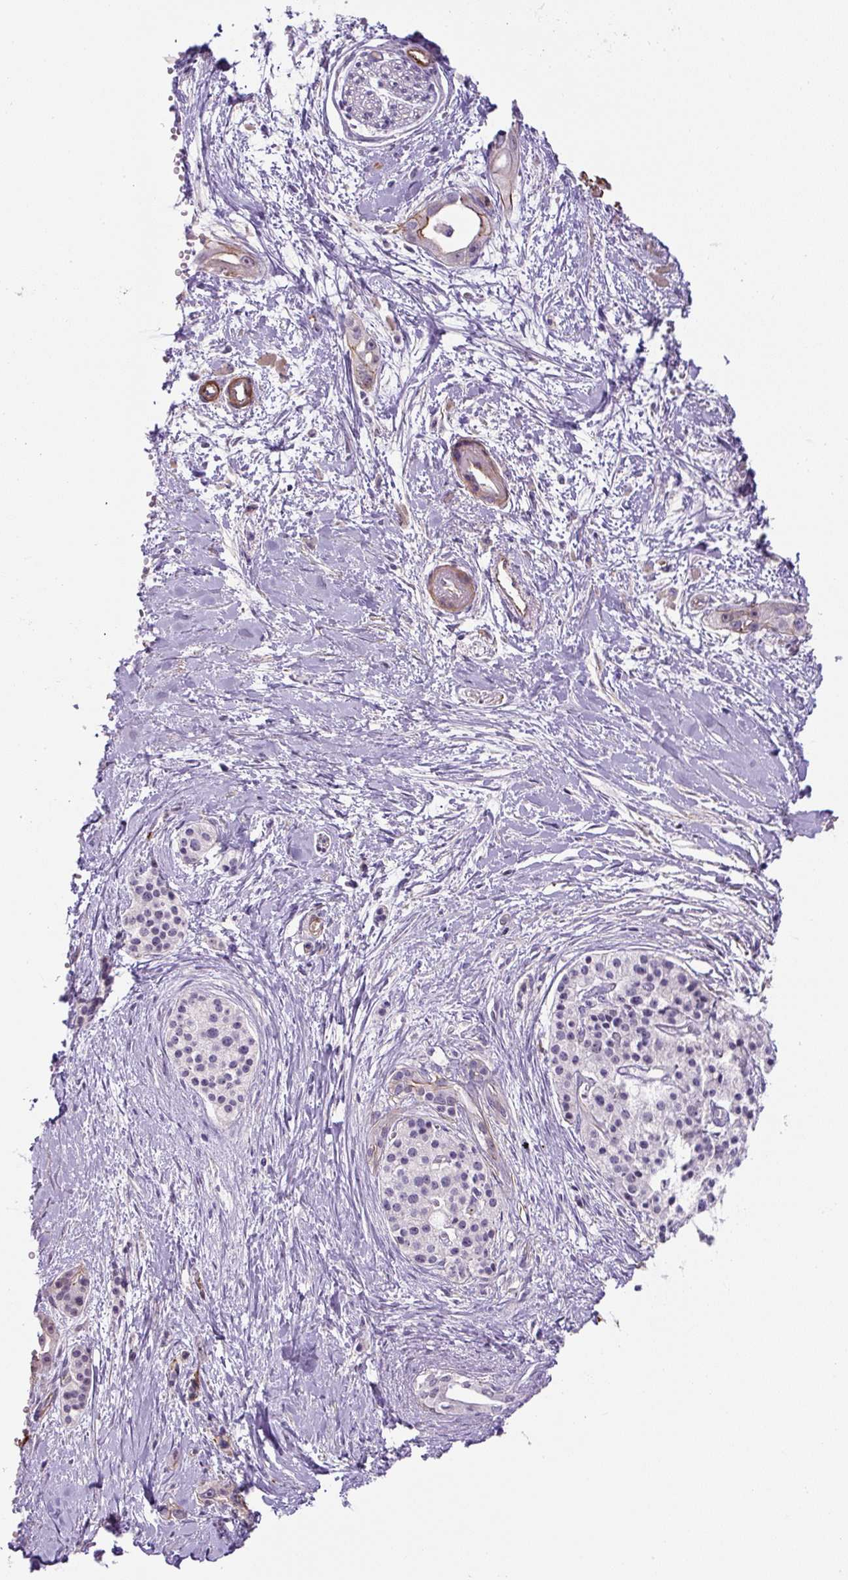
{"staining": {"intensity": "negative", "quantity": "none", "location": "none"}, "tissue": "pancreatic cancer", "cell_type": "Tumor cells", "image_type": "cancer", "snomed": [{"axis": "morphology", "description": "Adenocarcinoma, NOS"}, {"axis": "topography", "description": "Pancreas"}], "caption": "The immunohistochemistry (IHC) image has no significant expression in tumor cells of pancreatic cancer tissue. (Brightfield microscopy of DAB immunohistochemistry (IHC) at high magnification).", "gene": "B3GALT5", "patient": {"sex": "female", "age": 50}}